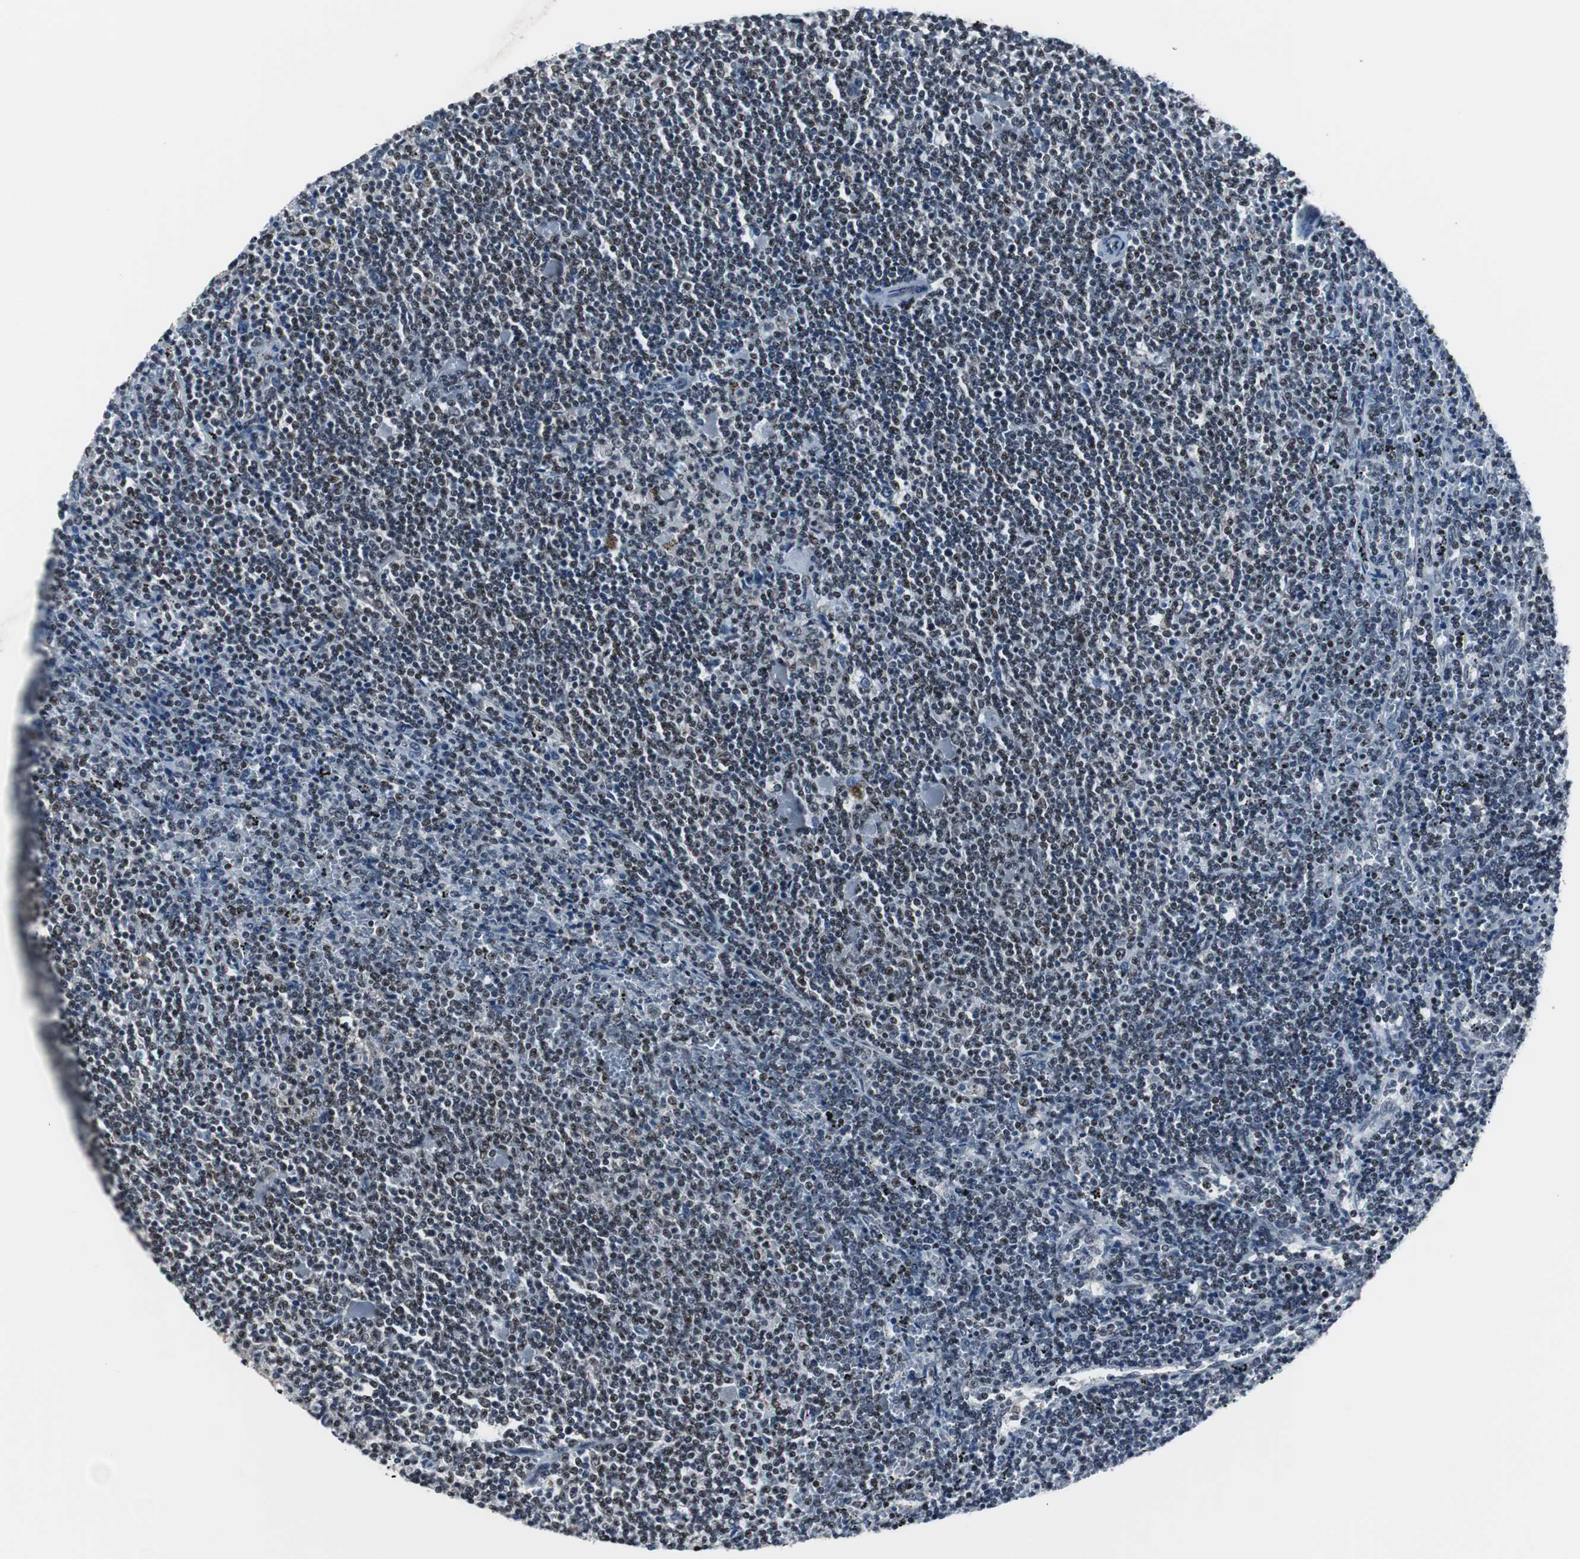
{"staining": {"intensity": "moderate", "quantity": "25%-75%", "location": "nuclear"}, "tissue": "lymphoma", "cell_type": "Tumor cells", "image_type": "cancer", "snomed": [{"axis": "morphology", "description": "Malignant lymphoma, non-Hodgkin's type, Low grade"}, {"axis": "topography", "description": "Spleen"}], "caption": "Immunohistochemical staining of malignant lymphoma, non-Hodgkin's type (low-grade) shows medium levels of moderate nuclear protein positivity in about 25%-75% of tumor cells.", "gene": "RAD9A", "patient": {"sex": "female", "age": 50}}